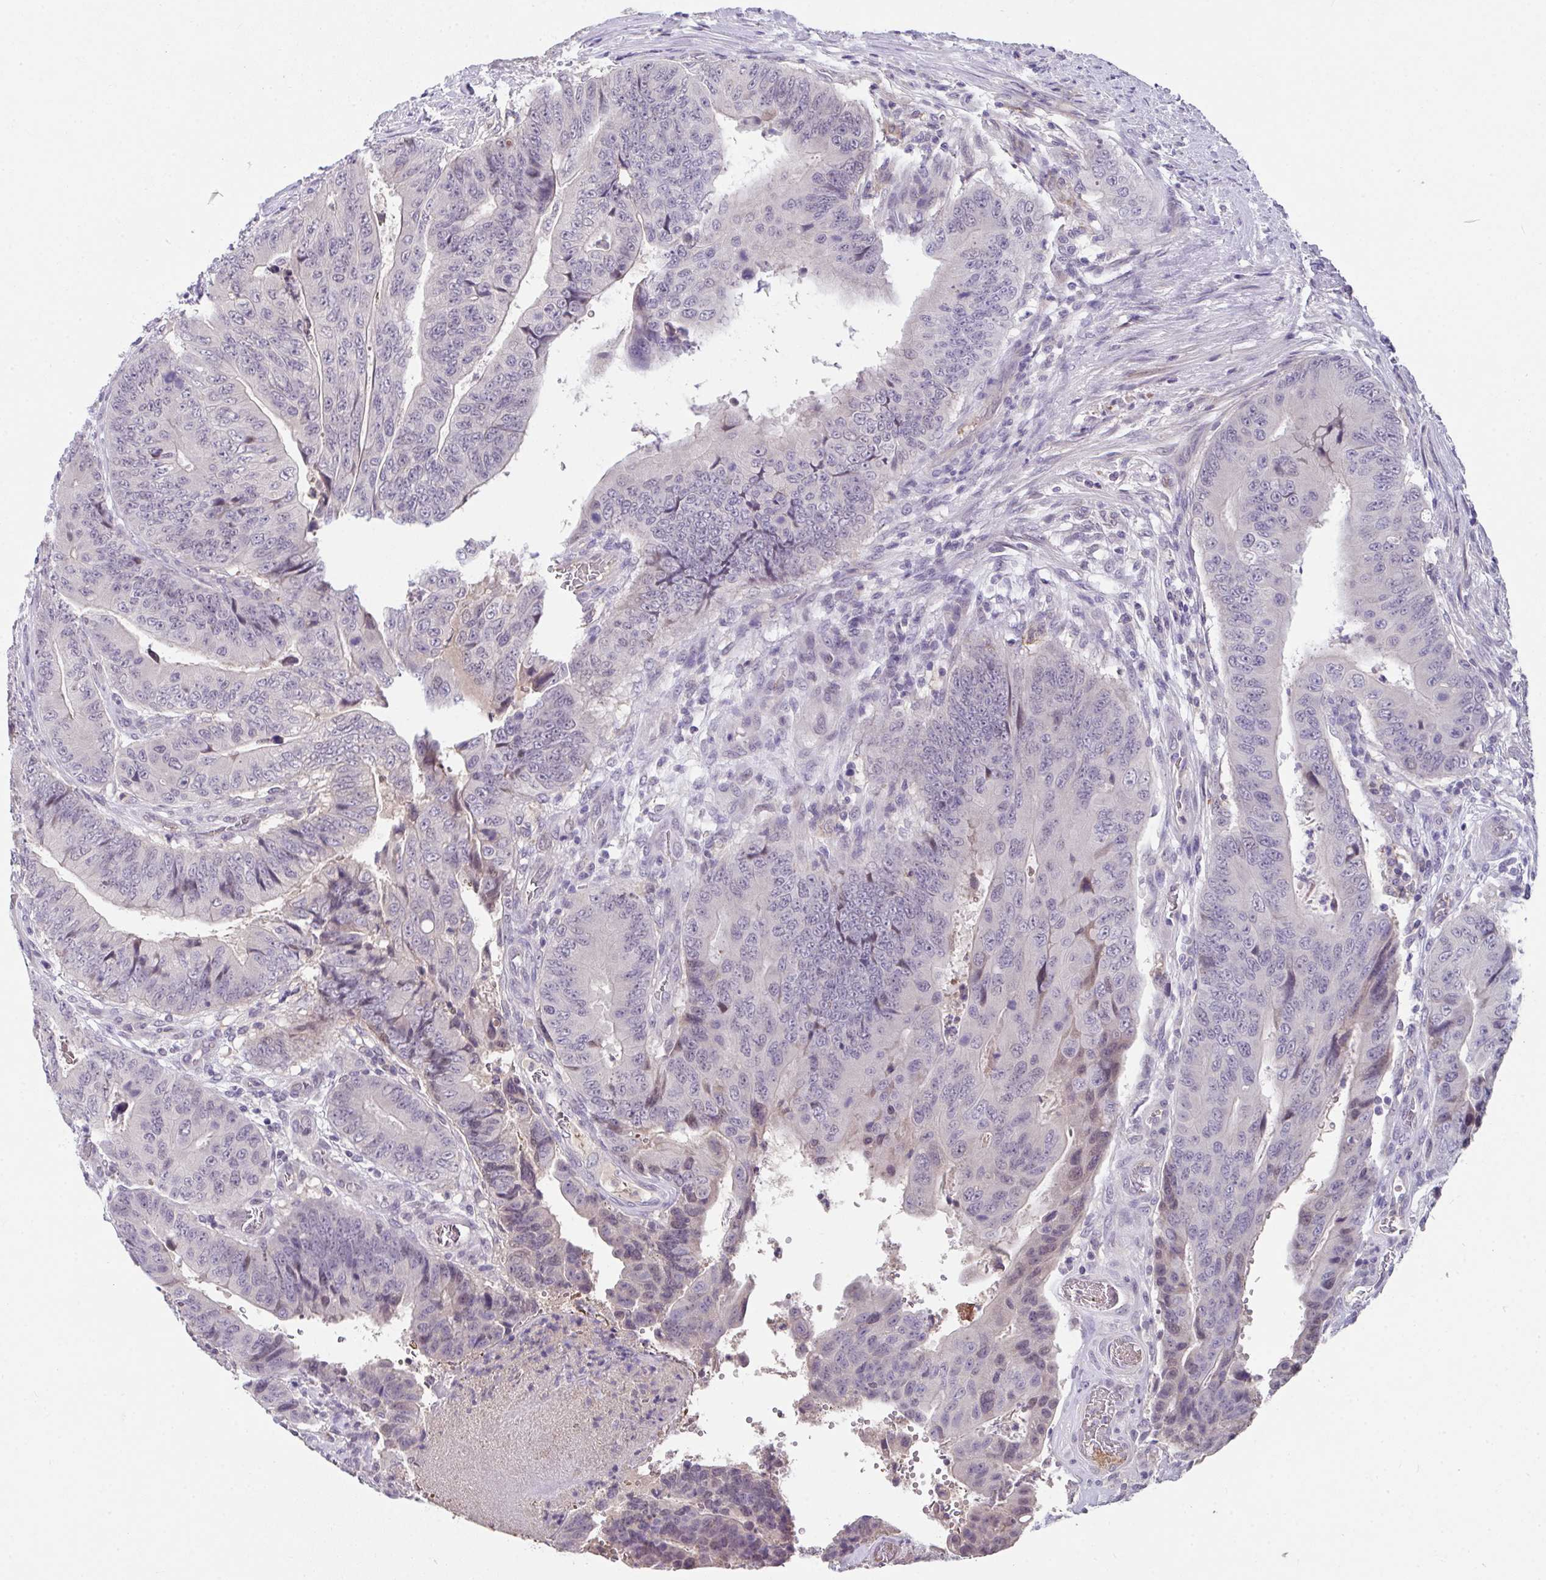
{"staining": {"intensity": "weak", "quantity": "<25%", "location": "nuclear"}, "tissue": "colorectal cancer", "cell_type": "Tumor cells", "image_type": "cancer", "snomed": [{"axis": "morphology", "description": "Adenocarcinoma, NOS"}, {"axis": "topography", "description": "Colon"}], "caption": "The immunohistochemistry micrograph has no significant staining in tumor cells of colorectal adenocarcinoma tissue. (IHC, brightfield microscopy, high magnification).", "gene": "GLTPD2", "patient": {"sex": "female", "age": 48}}